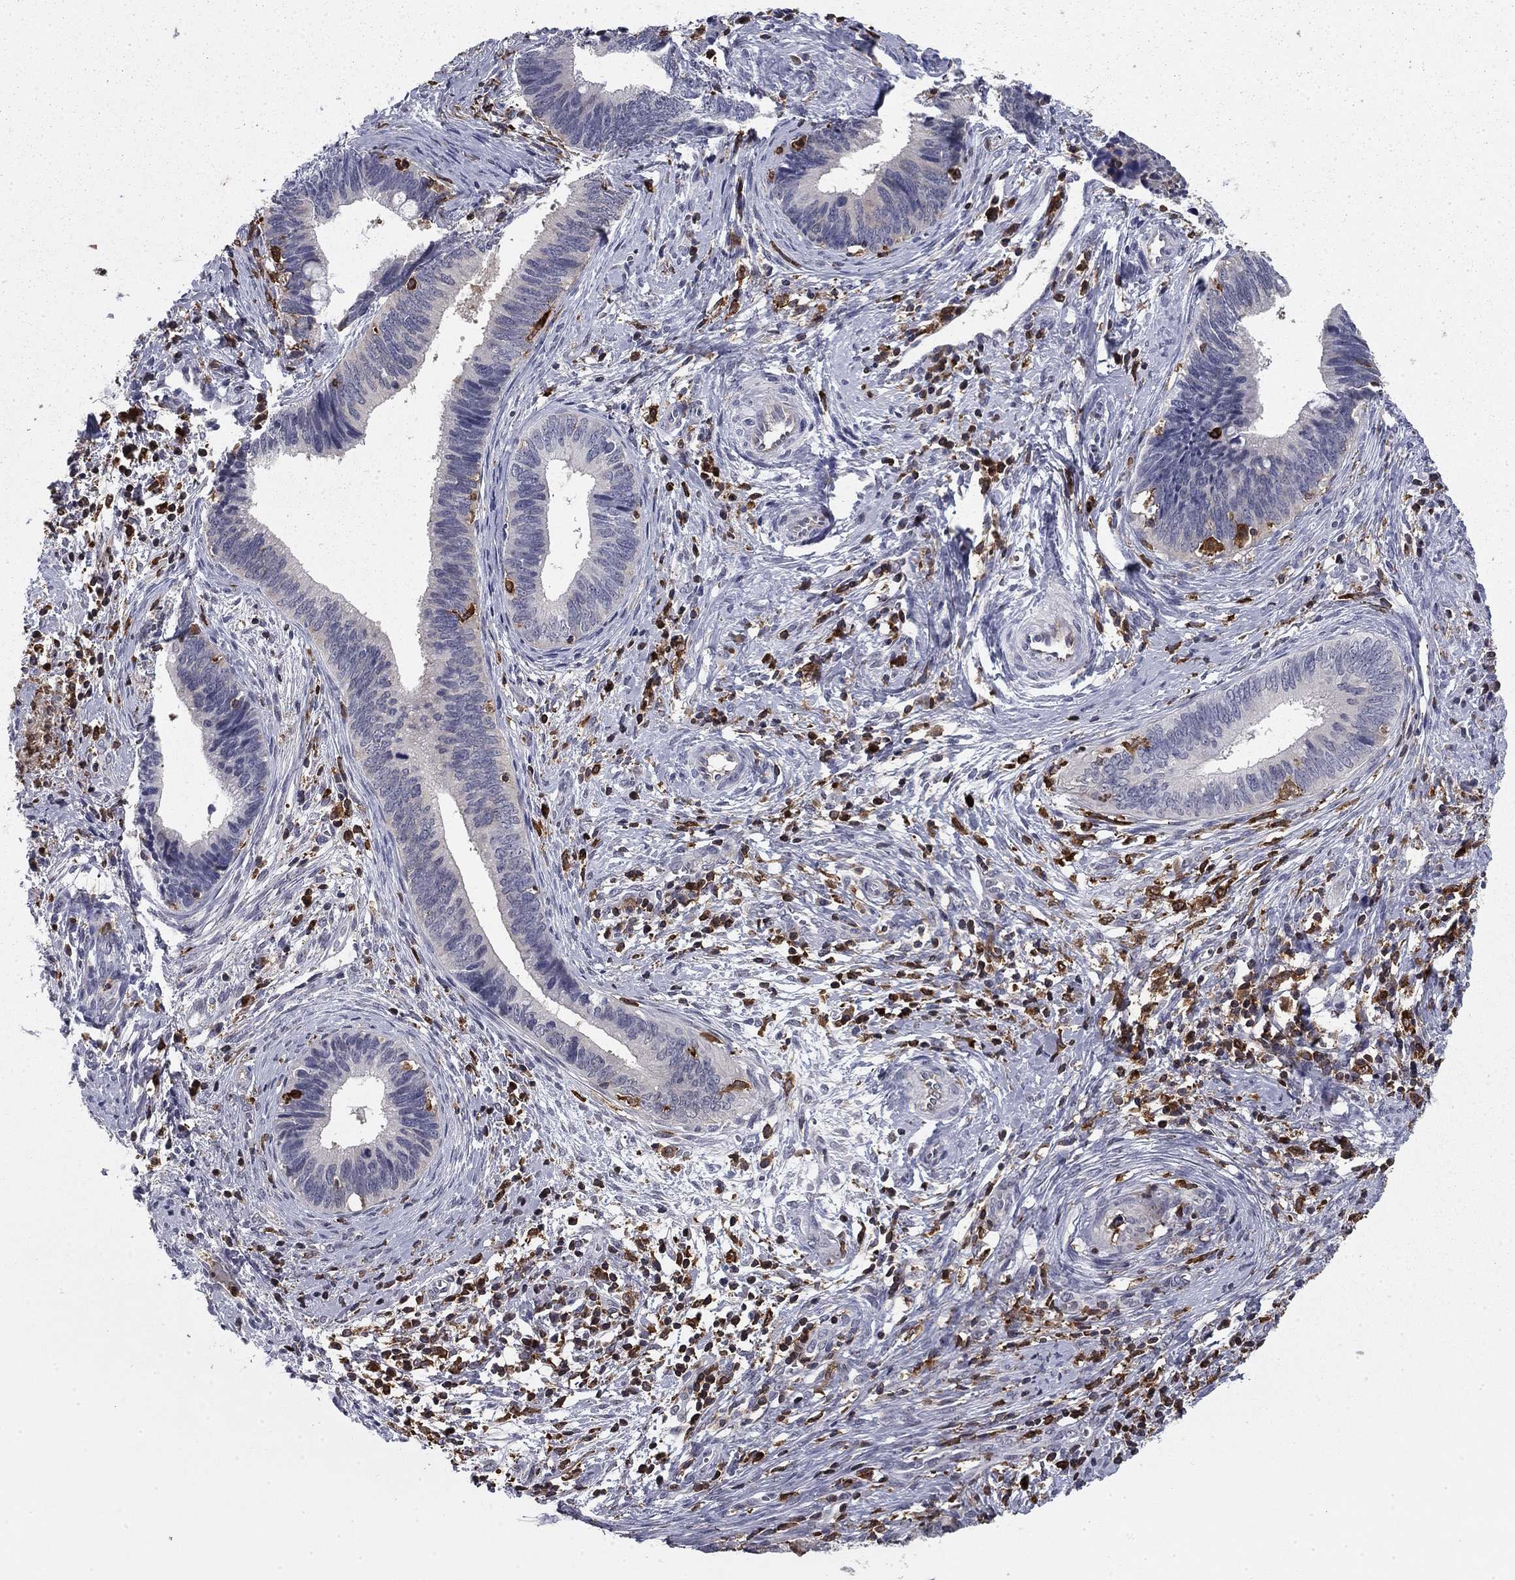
{"staining": {"intensity": "negative", "quantity": "none", "location": "none"}, "tissue": "cervical cancer", "cell_type": "Tumor cells", "image_type": "cancer", "snomed": [{"axis": "morphology", "description": "Adenocarcinoma, NOS"}, {"axis": "topography", "description": "Cervix"}], "caption": "Immunohistochemical staining of human adenocarcinoma (cervical) displays no significant staining in tumor cells.", "gene": "PLCB2", "patient": {"sex": "female", "age": 42}}